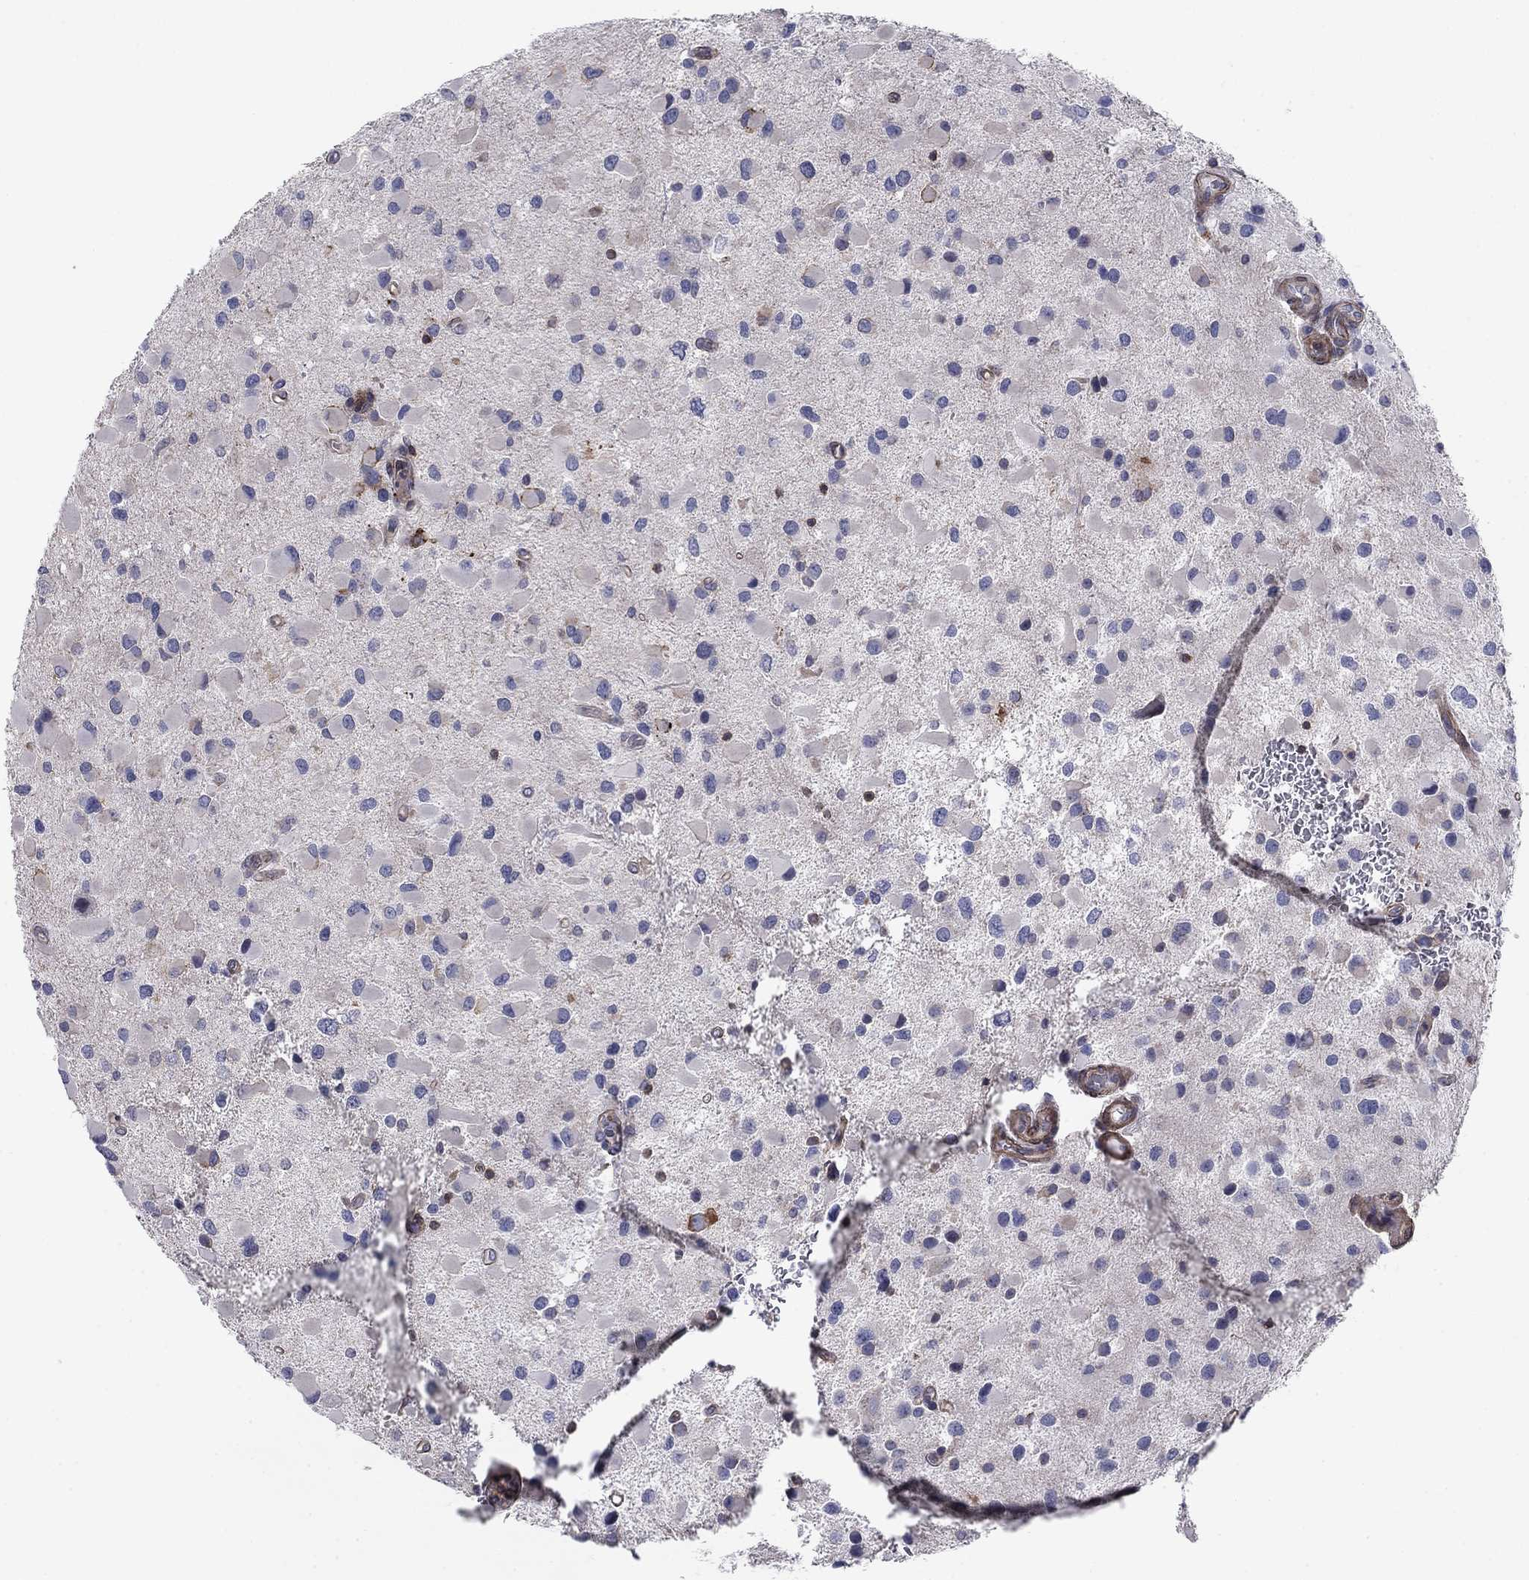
{"staining": {"intensity": "negative", "quantity": "none", "location": "none"}, "tissue": "glioma", "cell_type": "Tumor cells", "image_type": "cancer", "snomed": [{"axis": "morphology", "description": "Glioma, malignant, Low grade"}, {"axis": "topography", "description": "Brain"}], "caption": "Tumor cells are negative for protein expression in human malignant low-grade glioma.", "gene": "PSD4", "patient": {"sex": "female", "age": 32}}